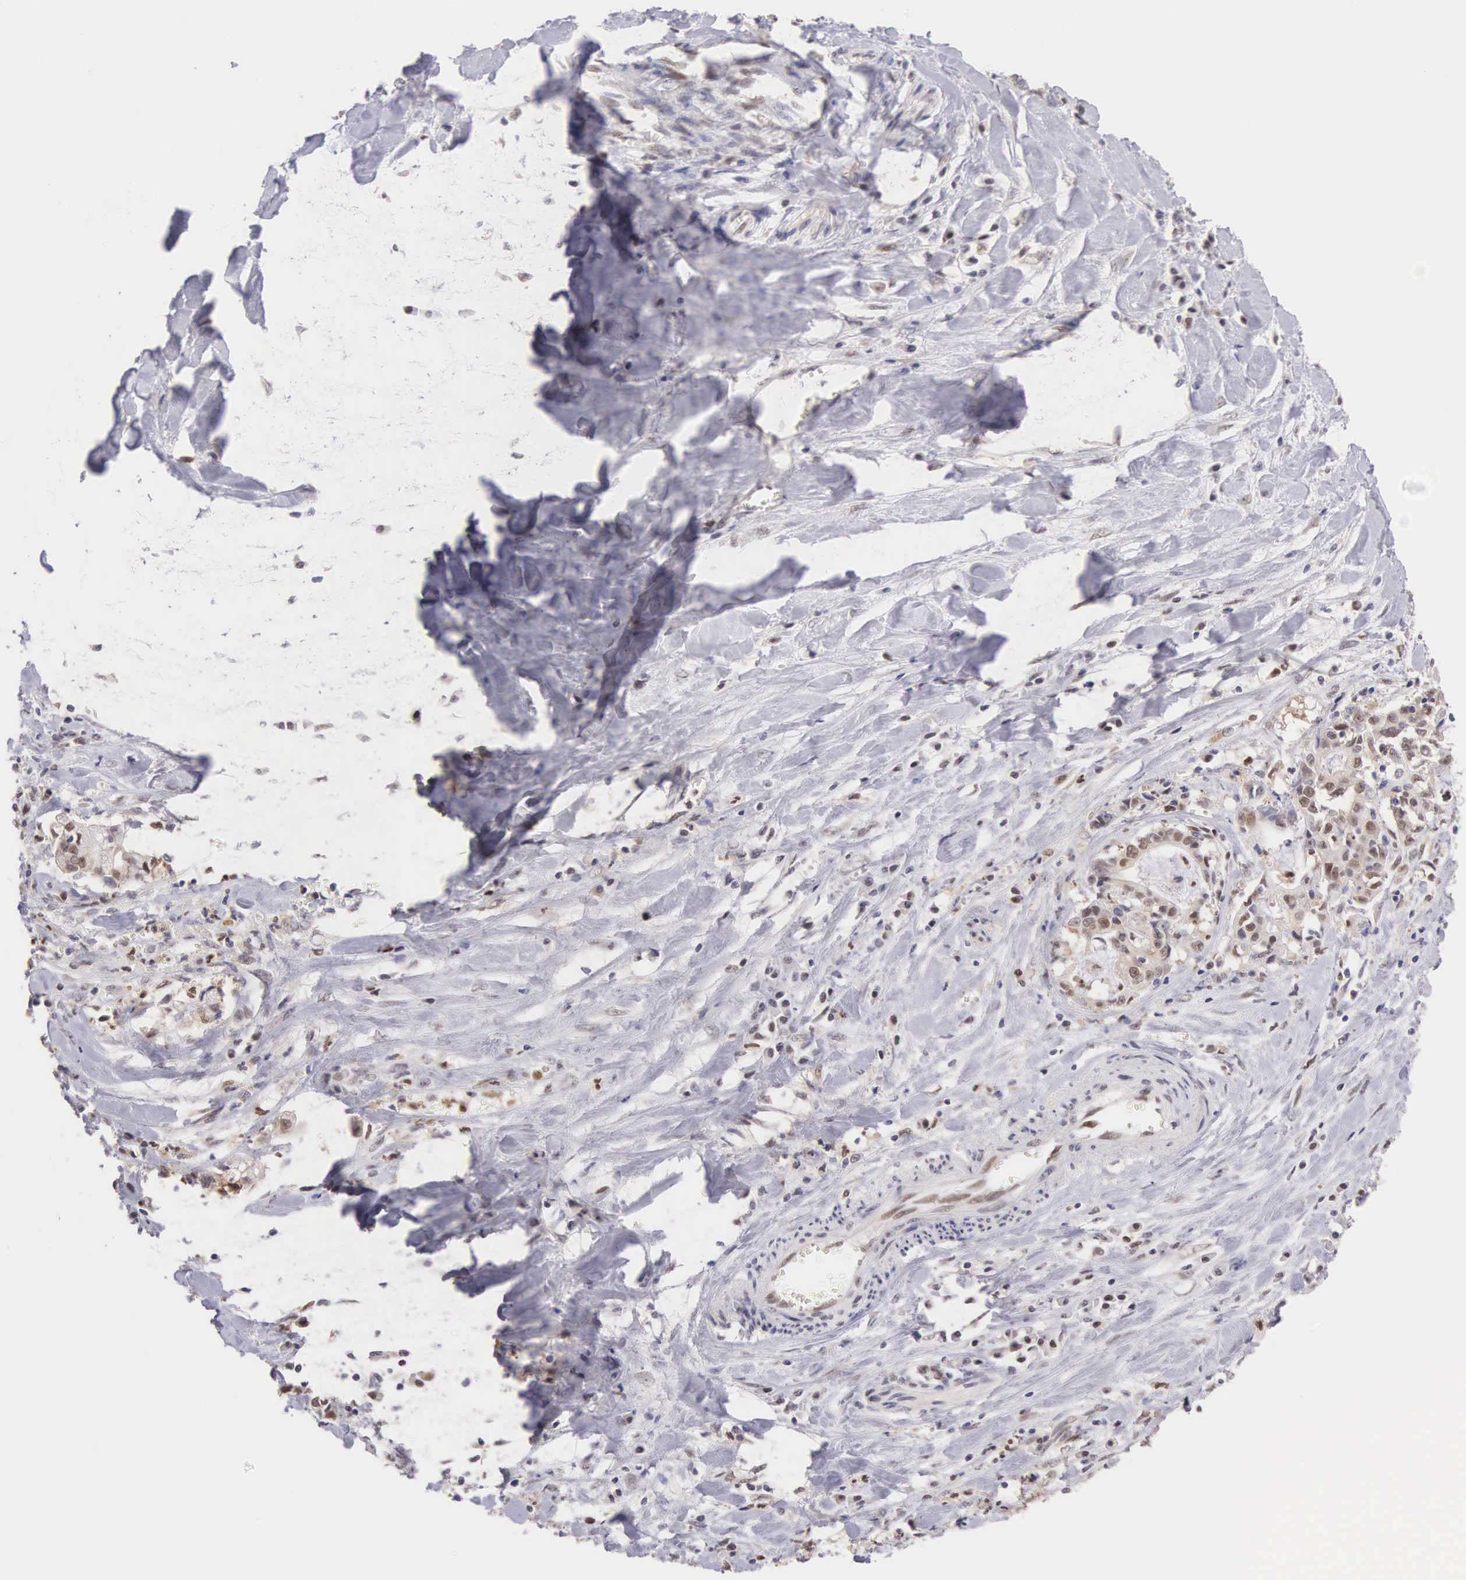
{"staining": {"intensity": "weak", "quantity": "25%-75%", "location": "nuclear"}, "tissue": "liver cancer", "cell_type": "Tumor cells", "image_type": "cancer", "snomed": [{"axis": "morphology", "description": "Cholangiocarcinoma"}, {"axis": "topography", "description": "Liver"}], "caption": "Liver cholangiocarcinoma tissue exhibits weak nuclear staining in approximately 25%-75% of tumor cells, visualized by immunohistochemistry.", "gene": "GRK3", "patient": {"sex": "male", "age": 57}}